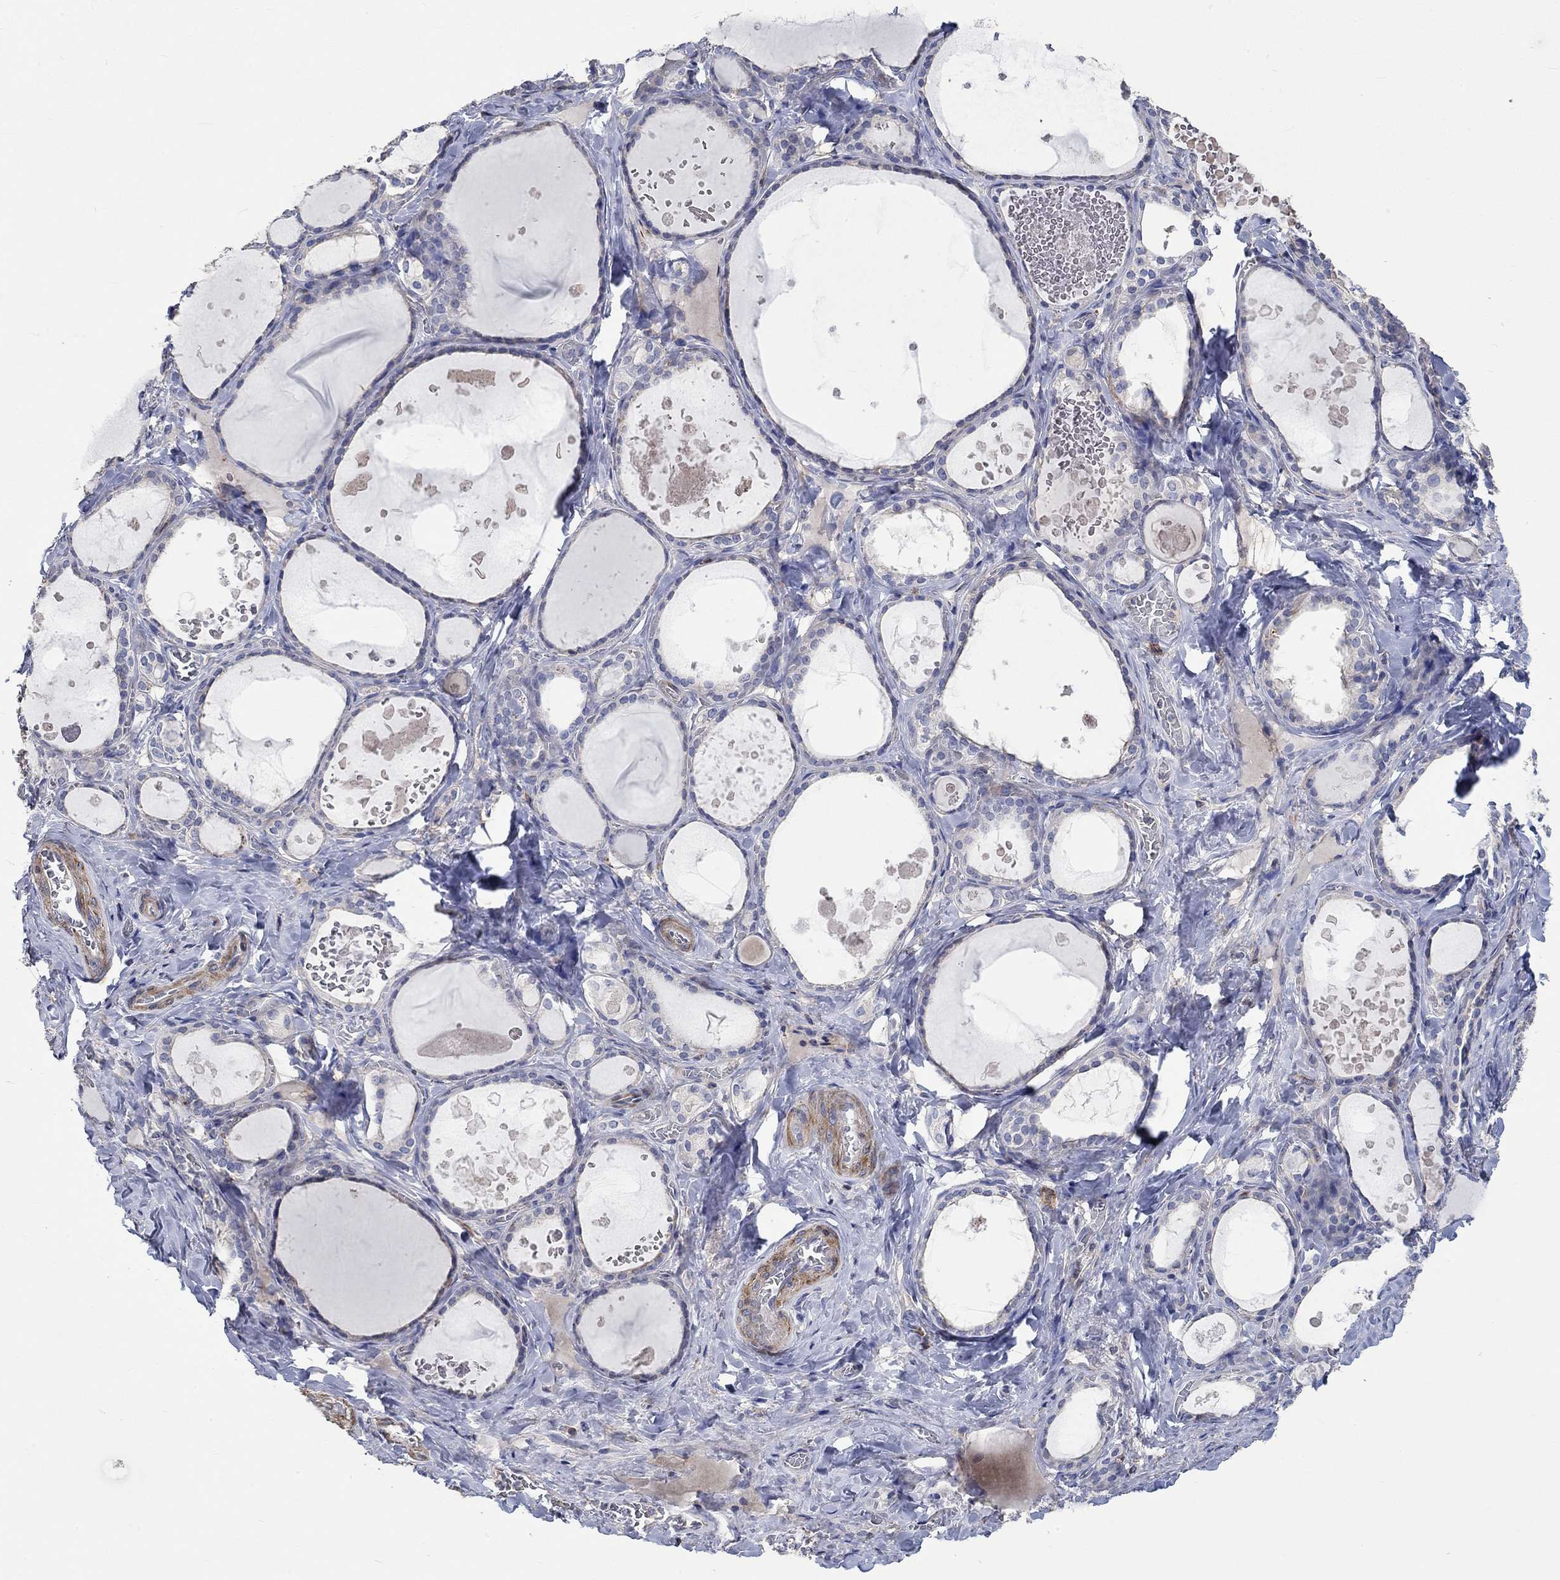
{"staining": {"intensity": "negative", "quantity": "none", "location": "none"}, "tissue": "thyroid gland", "cell_type": "Glandular cells", "image_type": "normal", "snomed": [{"axis": "morphology", "description": "Normal tissue, NOS"}, {"axis": "topography", "description": "Thyroid gland"}], "caption": "A high-resolution micrograph shows immunohistochemistry staining of benign thyroid gland, which displays no significant staining in glandular cells.", "gene": "TNFAIP8L3", "patient": {"sex": "female", "age": 56}}